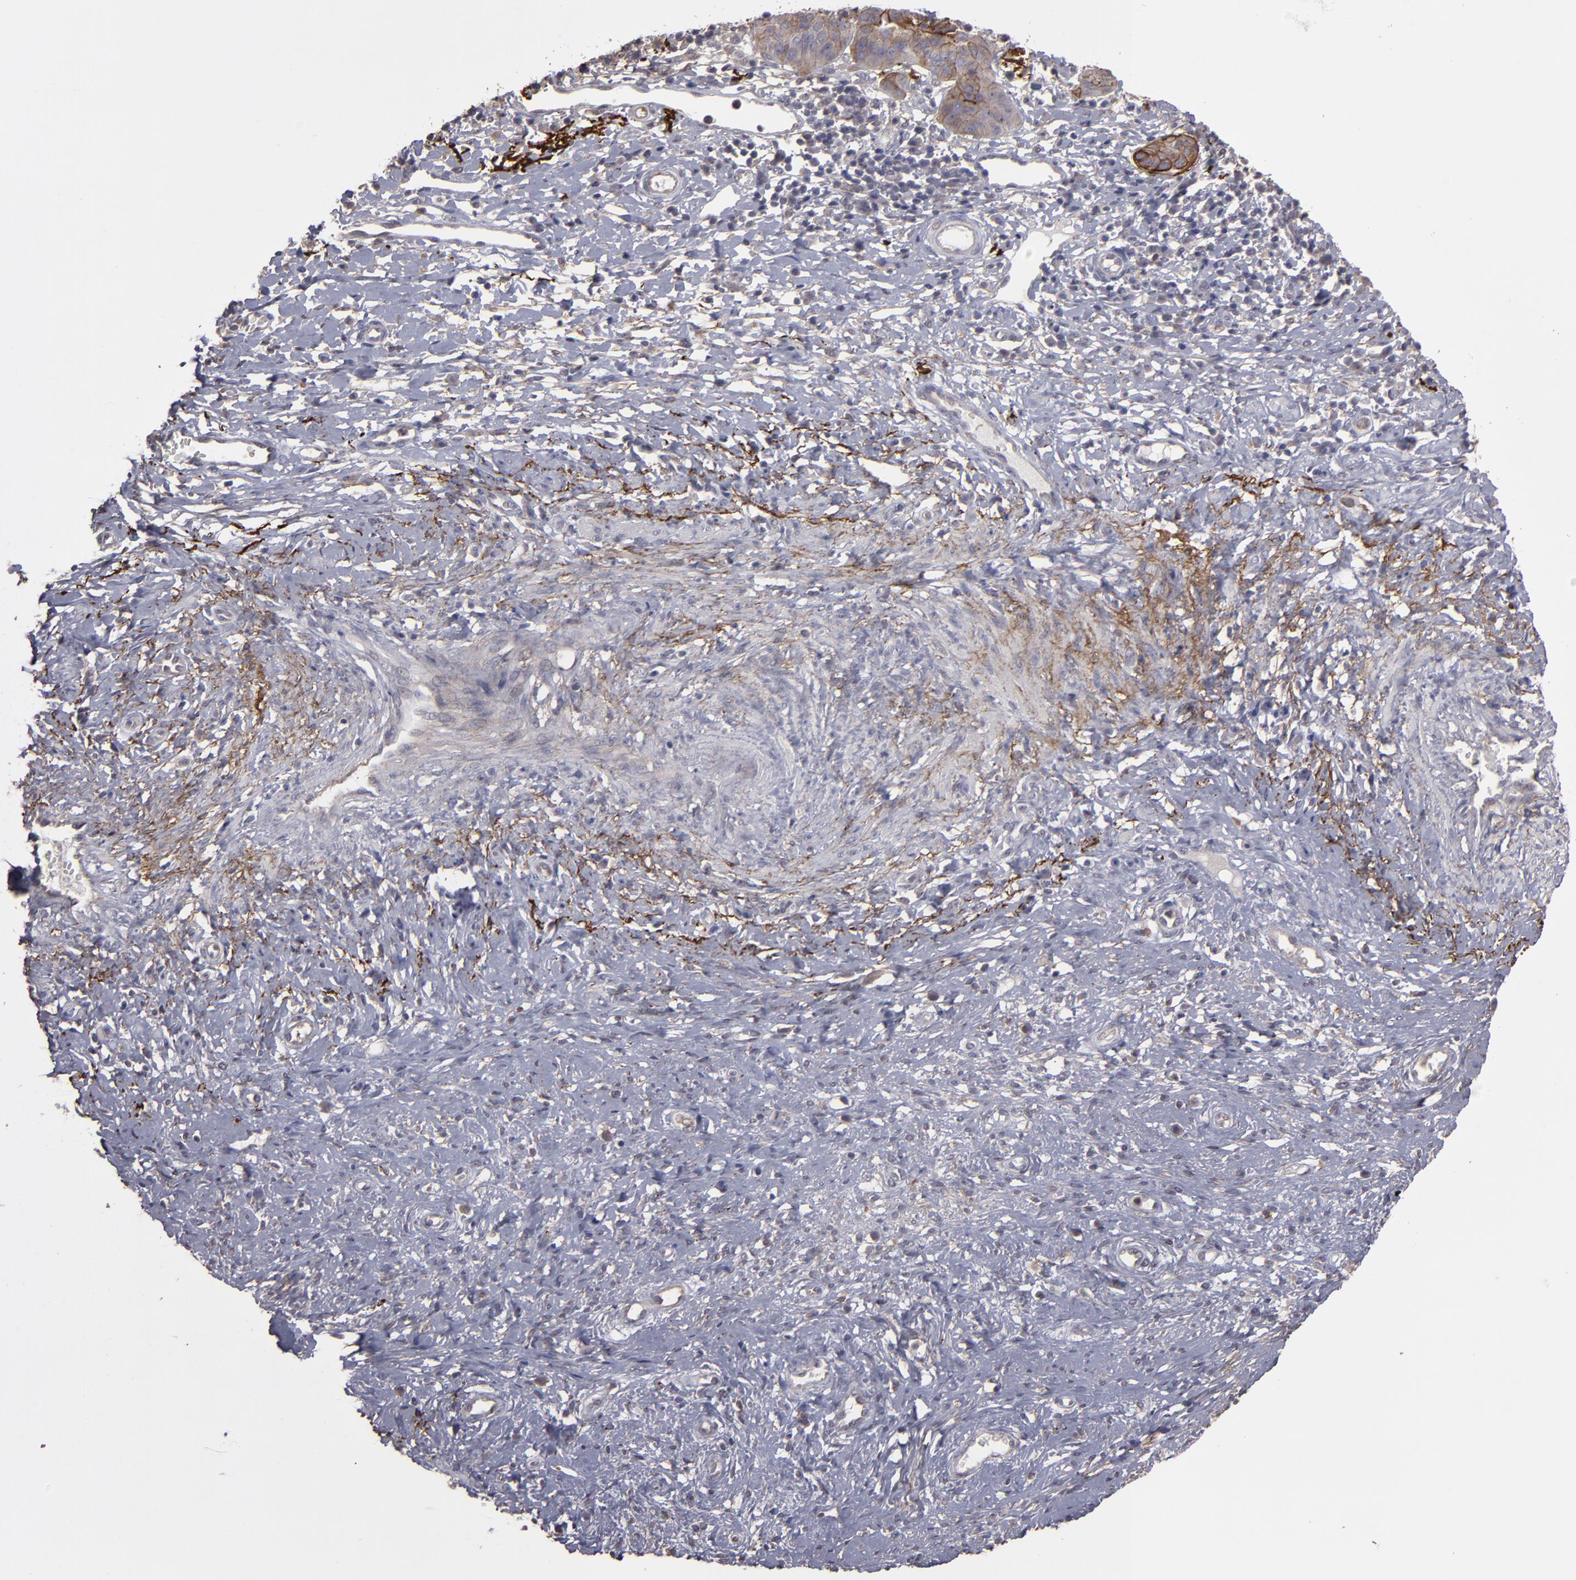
{"staining": {"intensity": "weak", "quantity": "<25%", "location": "cytoplasmic/membranous"}, "tissue": "cervical cancer", "cell_type": "Tumor cells", "image_type": "cancer", "snomed": [{"axis": "morphology", "description": "Normal tissue, NOS"}, {"axis": "morphology", "description": "Squamous cell carcinoma, NOS"}, {"axis": "topography", "description": "Cervix"}], "caption": "Human cervical squamous cell carcinoma stained for a protein using IHC shows no staining in tumor cells.", "gene": "CD55", "patient": {"sex": "female", "age": 39}}